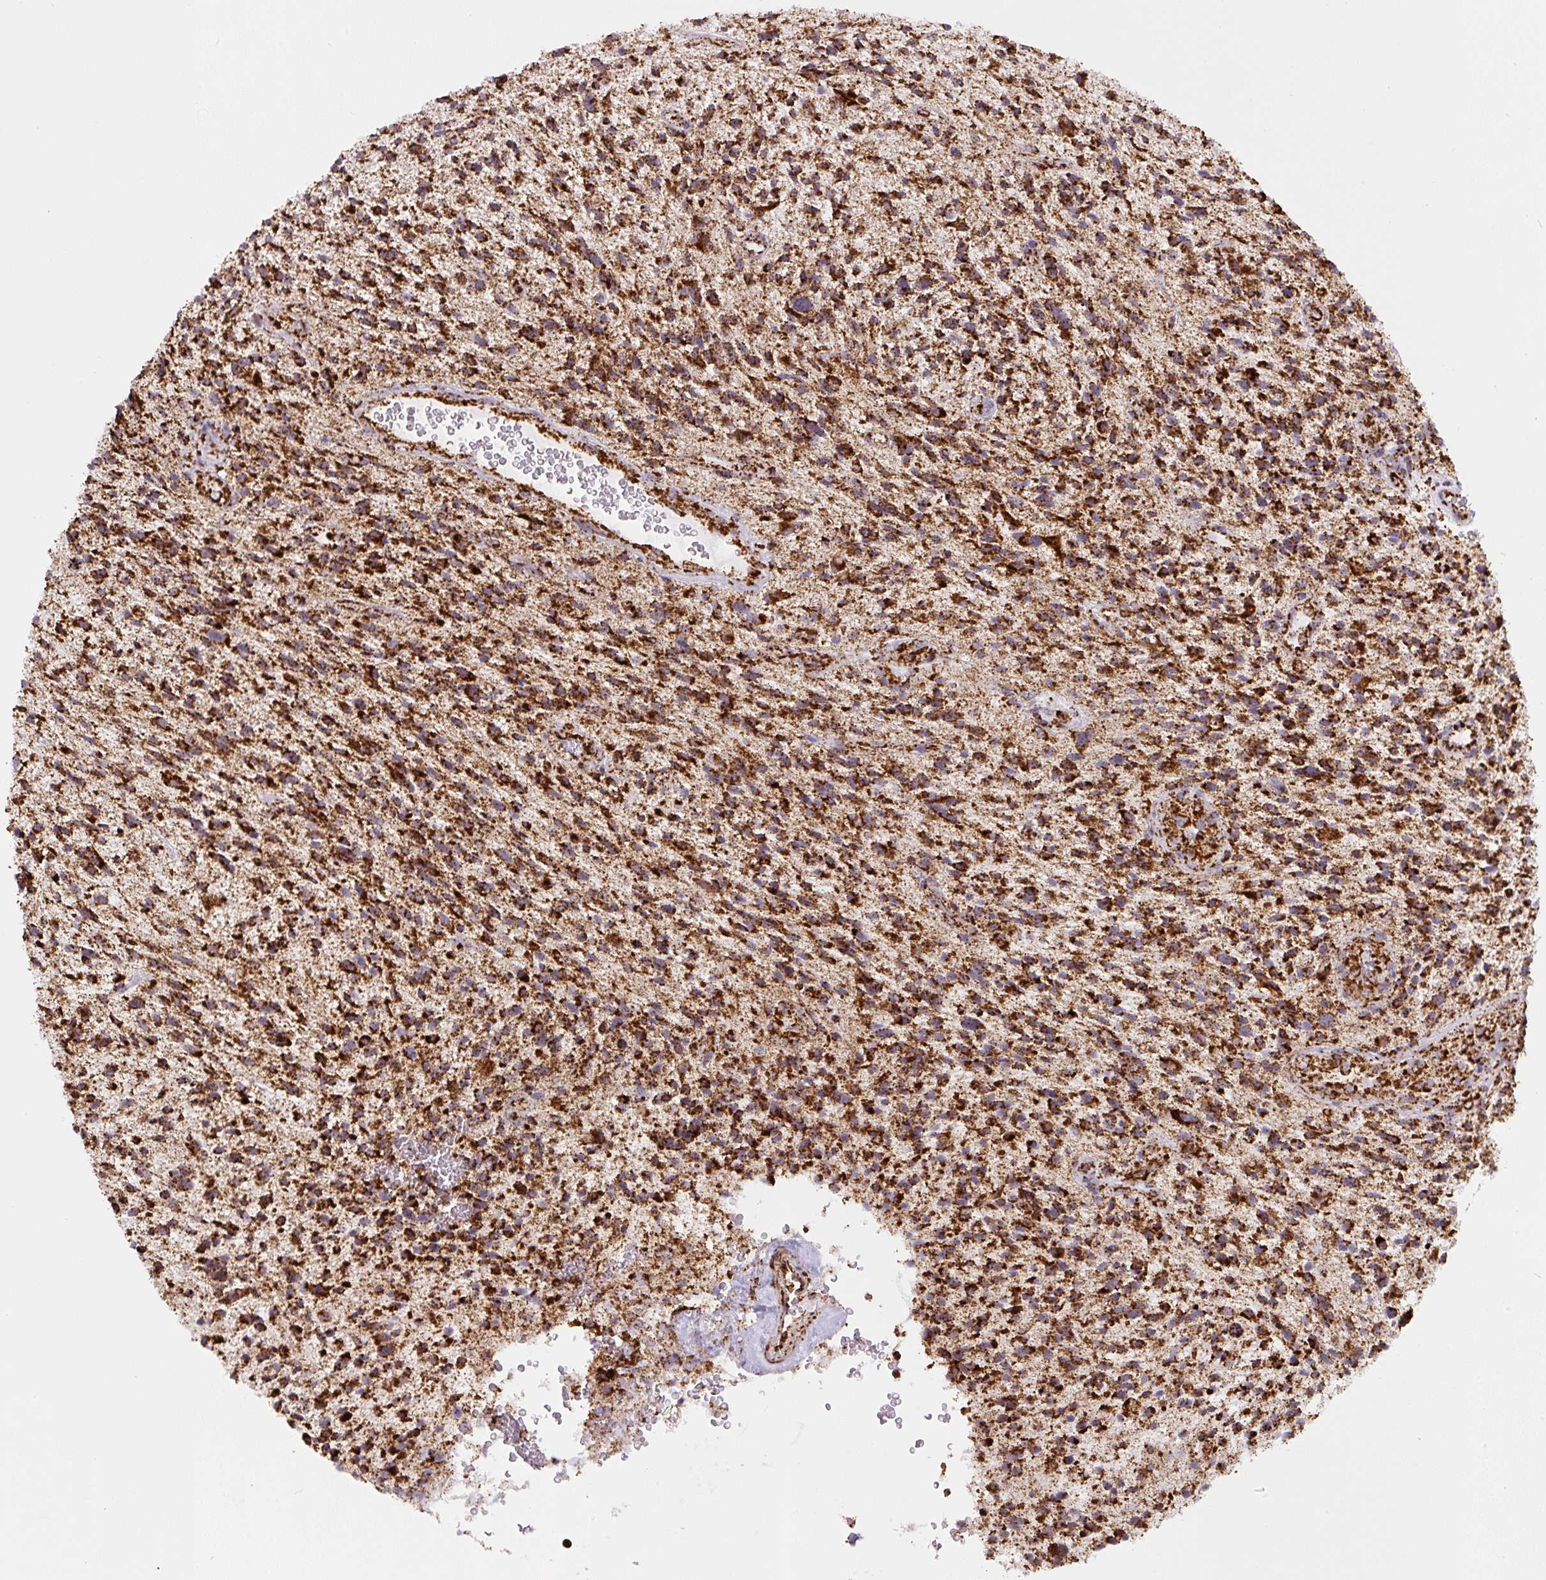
{"staining": {"intensity": "strong", "quantity": ">75%", "location": "cytoplasmic/membranous"}, "tissue": "glioma", "cell_type": "Tumor cells", "image_type": "cancer", "snomed": [{"axis": "morphology", "description": "Glioma, malignant, High grade"}, {"axis": "topography", "description": "Brain"}], "caption": "Approximately >75% of tumor cells in human high-grade glioma (malignant) demonstrate strong cytoplasmic/membranous protein expression as visualized by brown immunohistochemical staining.", "gene": "ATP5F1A", "patient": {"sex": "male", "age": 47}}